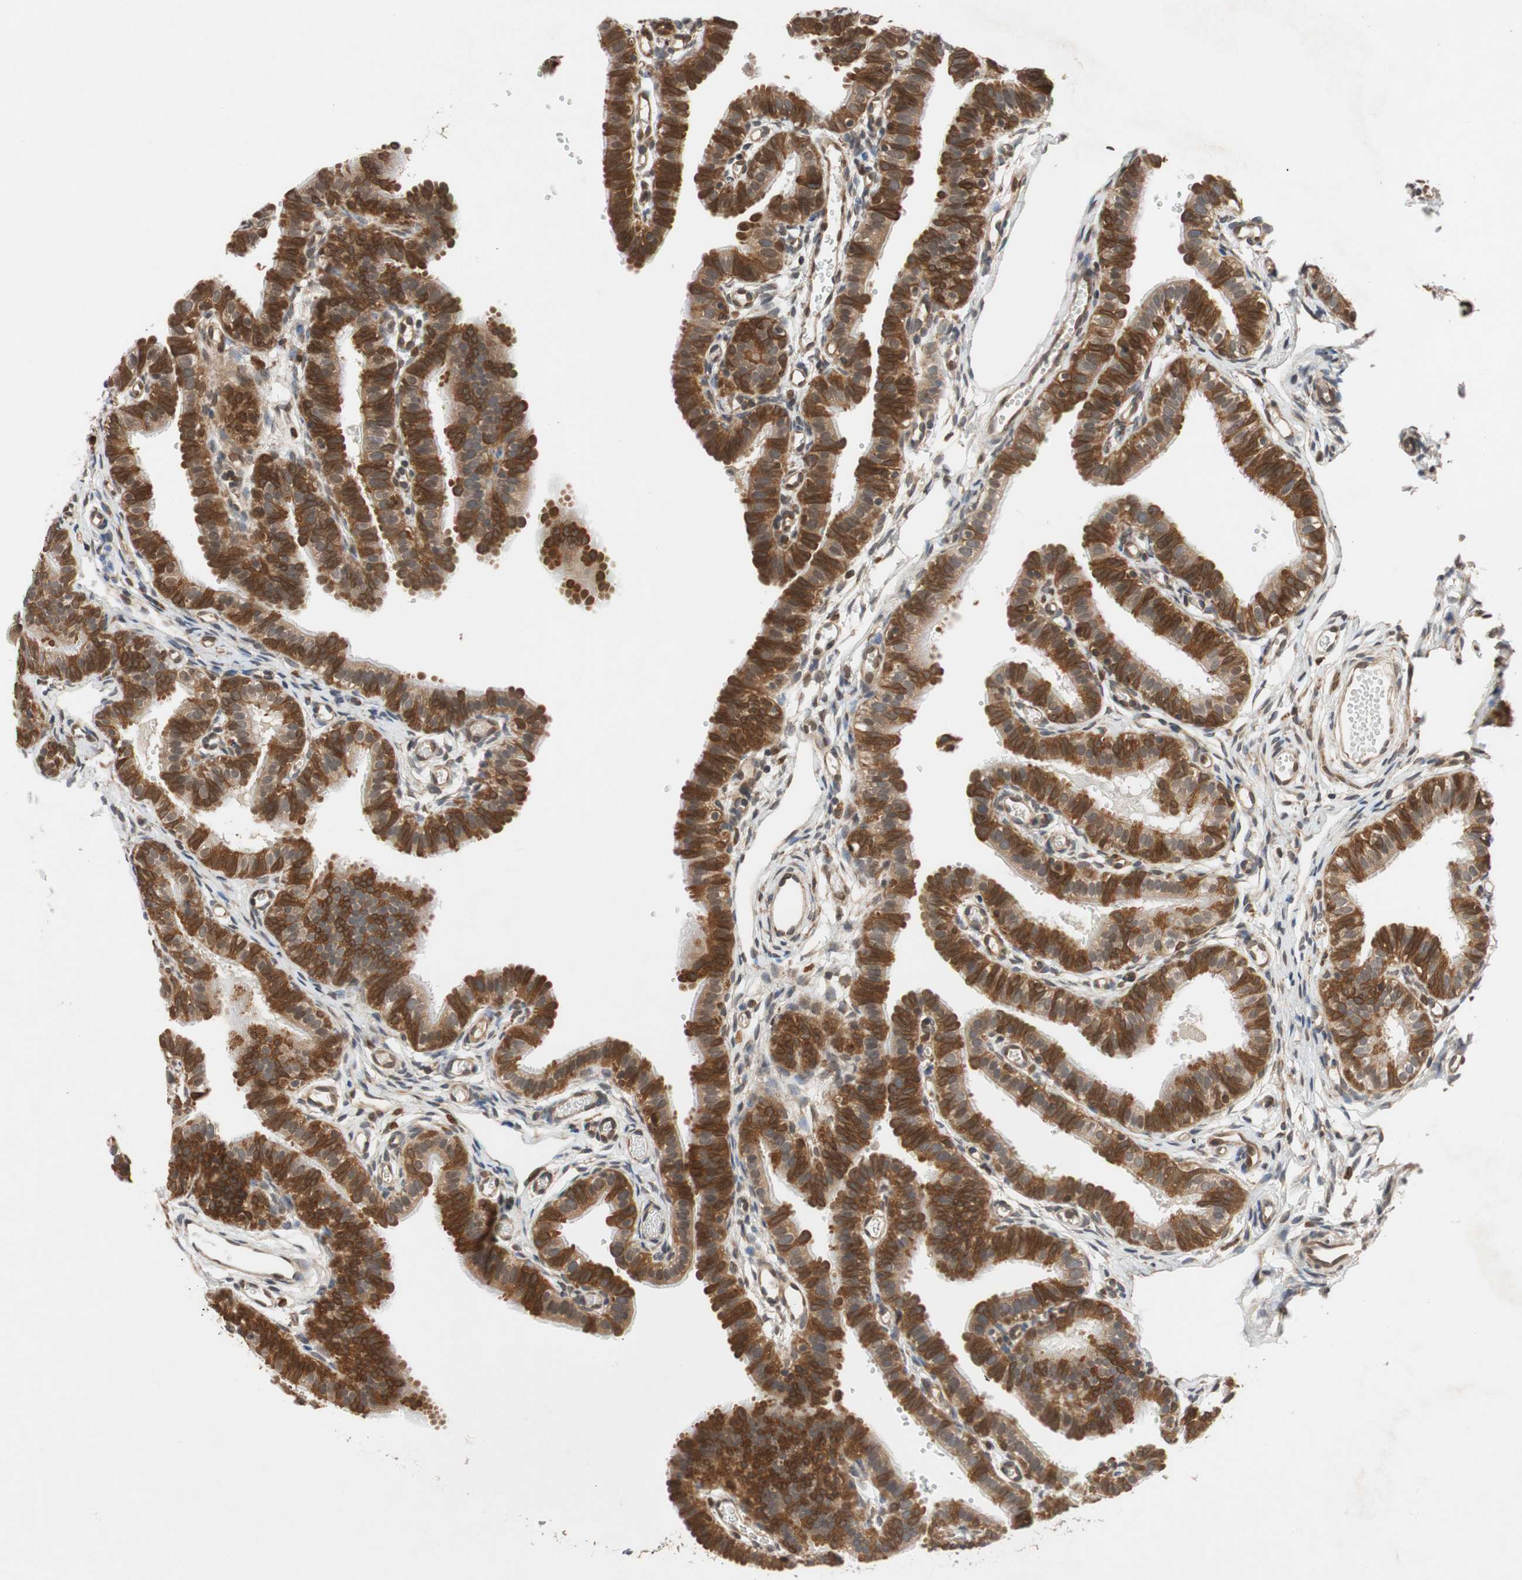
{"staining": {"intensity": "strong", "quantity": ">75%", "location": "cytoplasmic/membranous"}, "tissue": "fallopian tube", "cell_type": "Glandular cells", "image_type": "normal", "snomed": [{"axis": "morphology", "description": "Normal tissue, NOS"}, {"axis": "topography", "description": "Fallopian tube"}, {"axis": "topography", "description": "Placenta"}], "caption": "Protein analysis of normal fallopian tube displays strong cytoplasmic/membranous staining in about >75% of glandular cells.", "gene": "AUP1", "patient": {"sex": "female", "age": 34}}